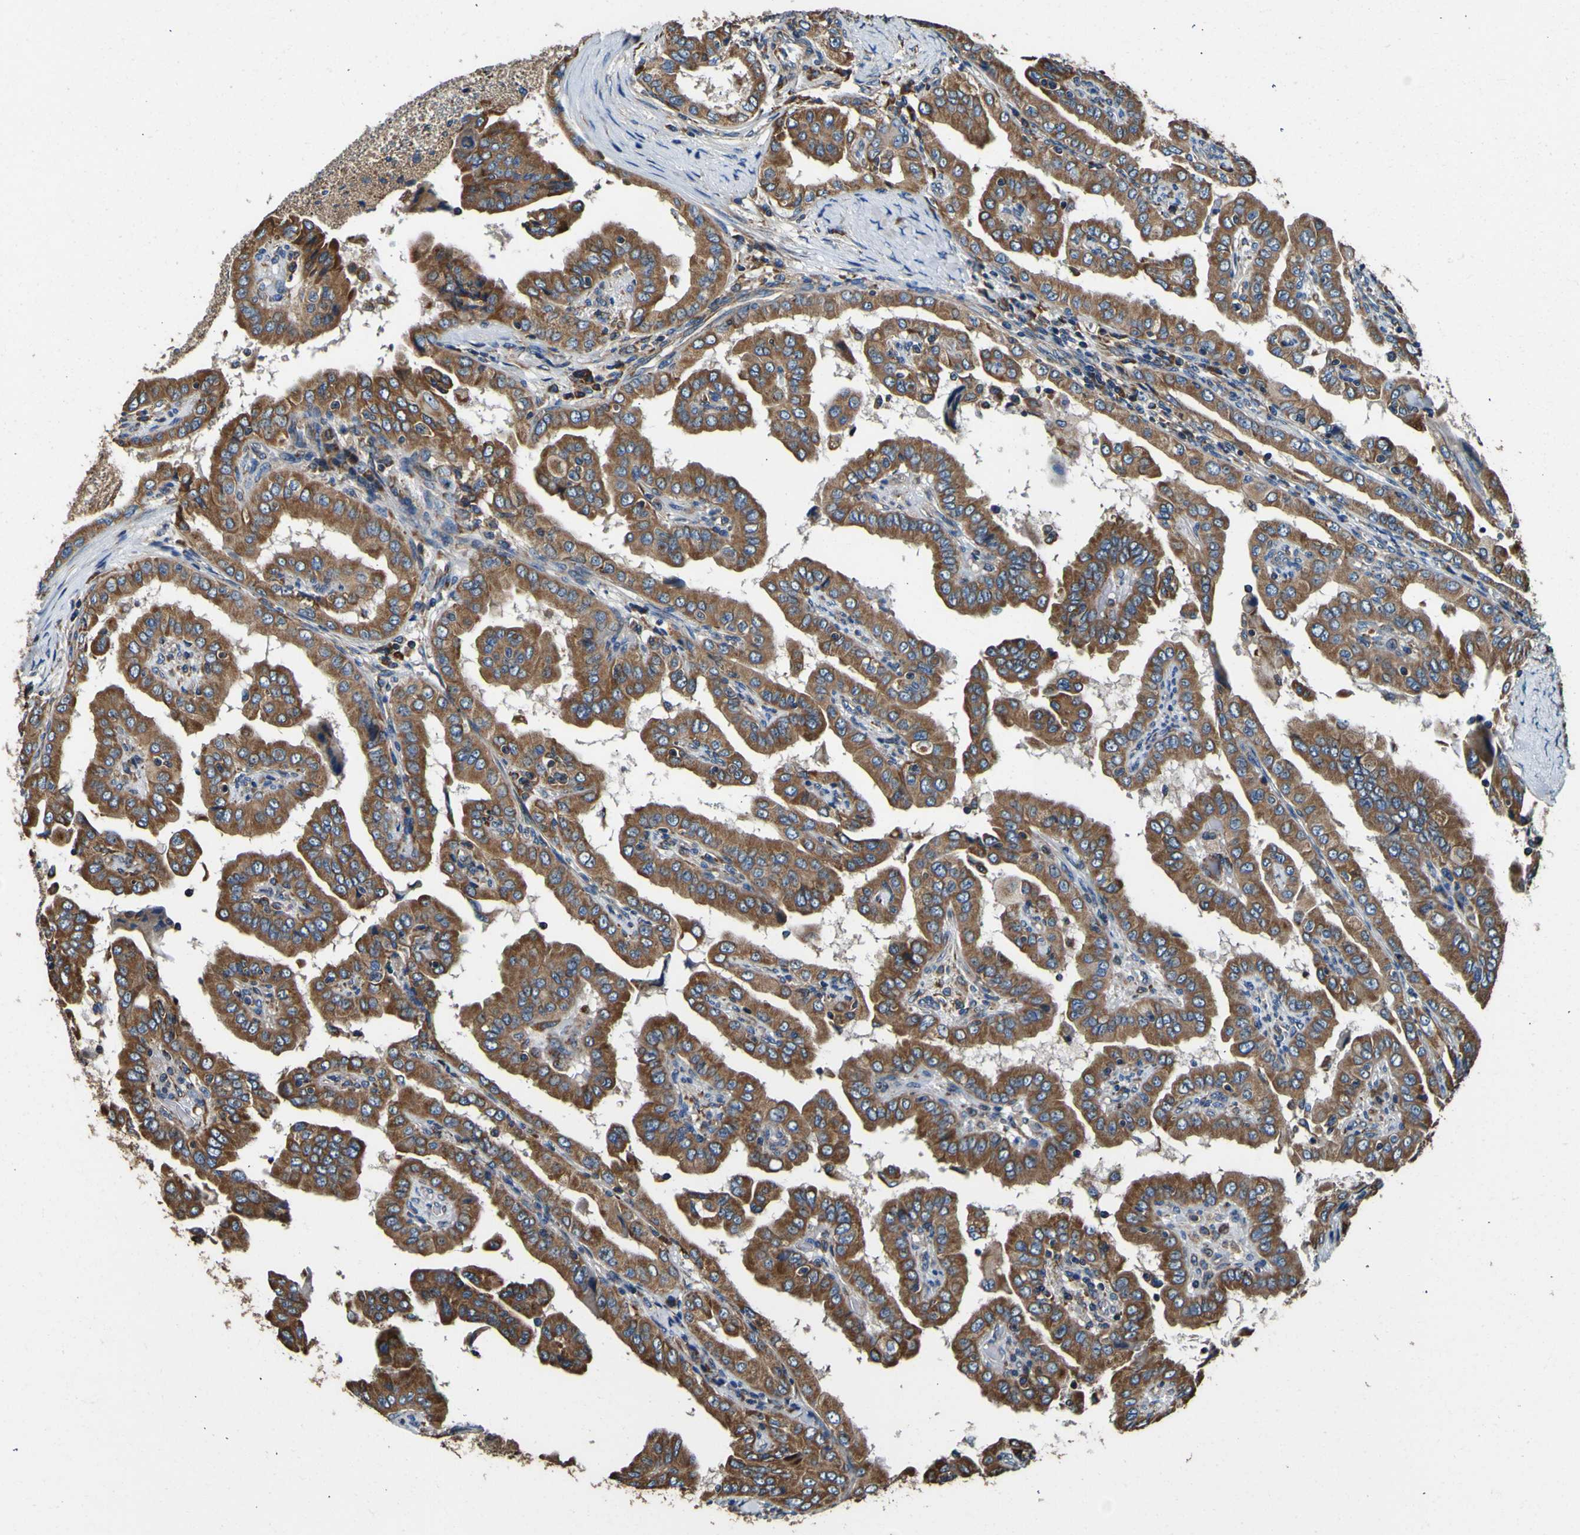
{"staining": {"intensity": "moderate", "quantity": ">75%", "location": "cytoplasmic/membranous"}, "tissue": "thyroid cancer", "cell_type": "Tumor cells", "image_type": "cancer", "snomed": [{"axis": "morphology", "description": "Papillary adenocarcinoma, NOS"}, {"axis": "topography", "description": "Thyroid gland"}], "caption": "Protein staining demonstrates moderate cytoplasmic/membranous positivity in about >75% of tumor cells in thyroid cancer.", "gene": "INPP5A", "patient": {"sex": "male", "age": 33}}